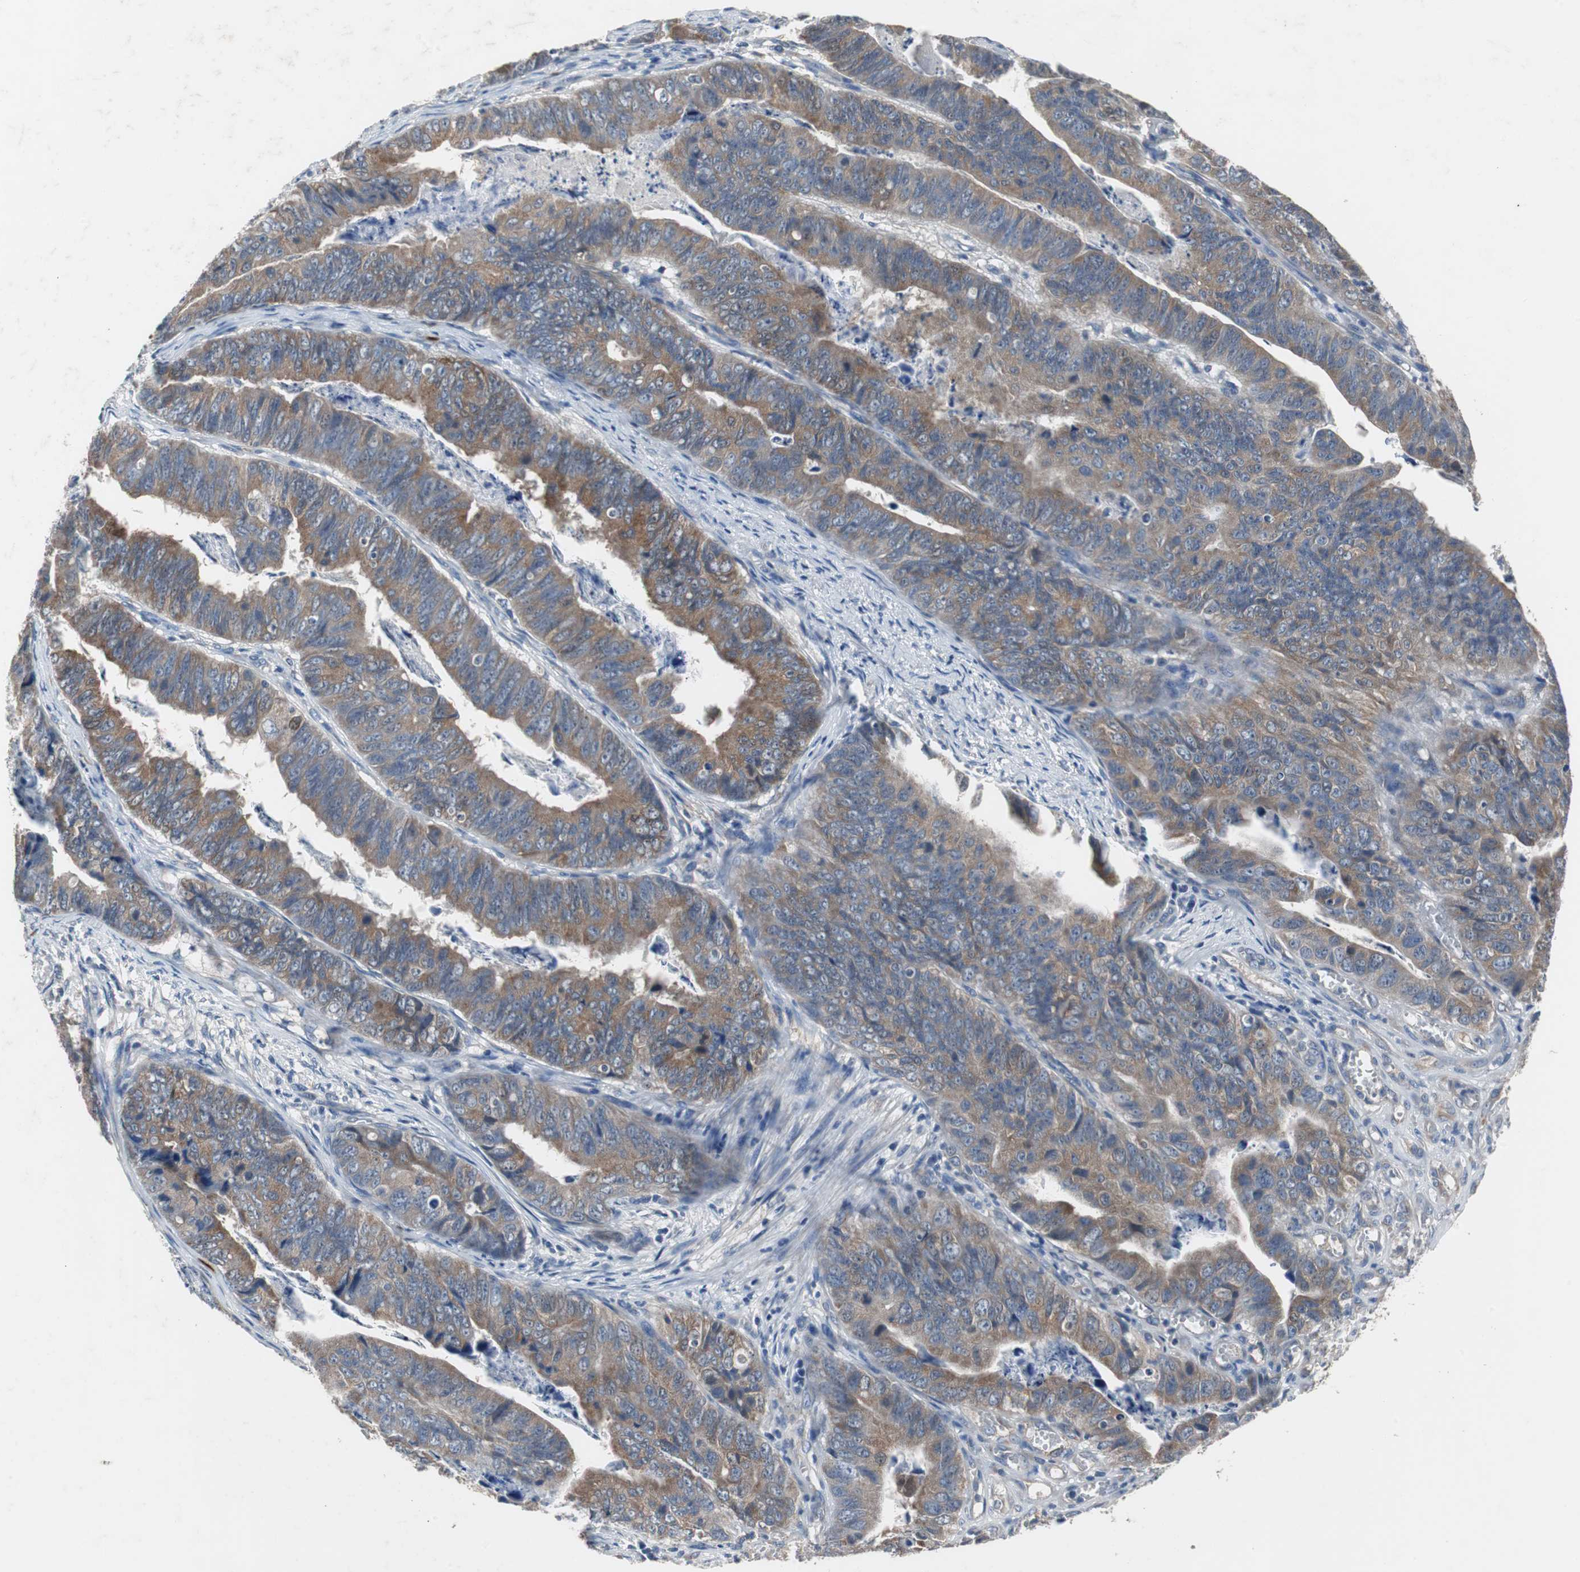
{"staining": {"intensity": "moderate", "quantity": ">75%", "location": "cytoplasmic/membranous"}, "tissue": "stomach cancer", "cell_type": "Tumor cells", "image_type": "cancer", "snomed": [{"axis": "morphology", "description": "Adenocarcinoma, NOS"}, {"axis": "topography", "description": "Stomach, lower"}], "caption": "This is a histology image of immunohistochemistry (IHC) staining of stomach cancer (adenocarcinoma), which shows moderate expression in the cytoplasmic/membranous of tumor cells.", "gene": "CALB2", "patient": {"sex": "male", "age": 77}}